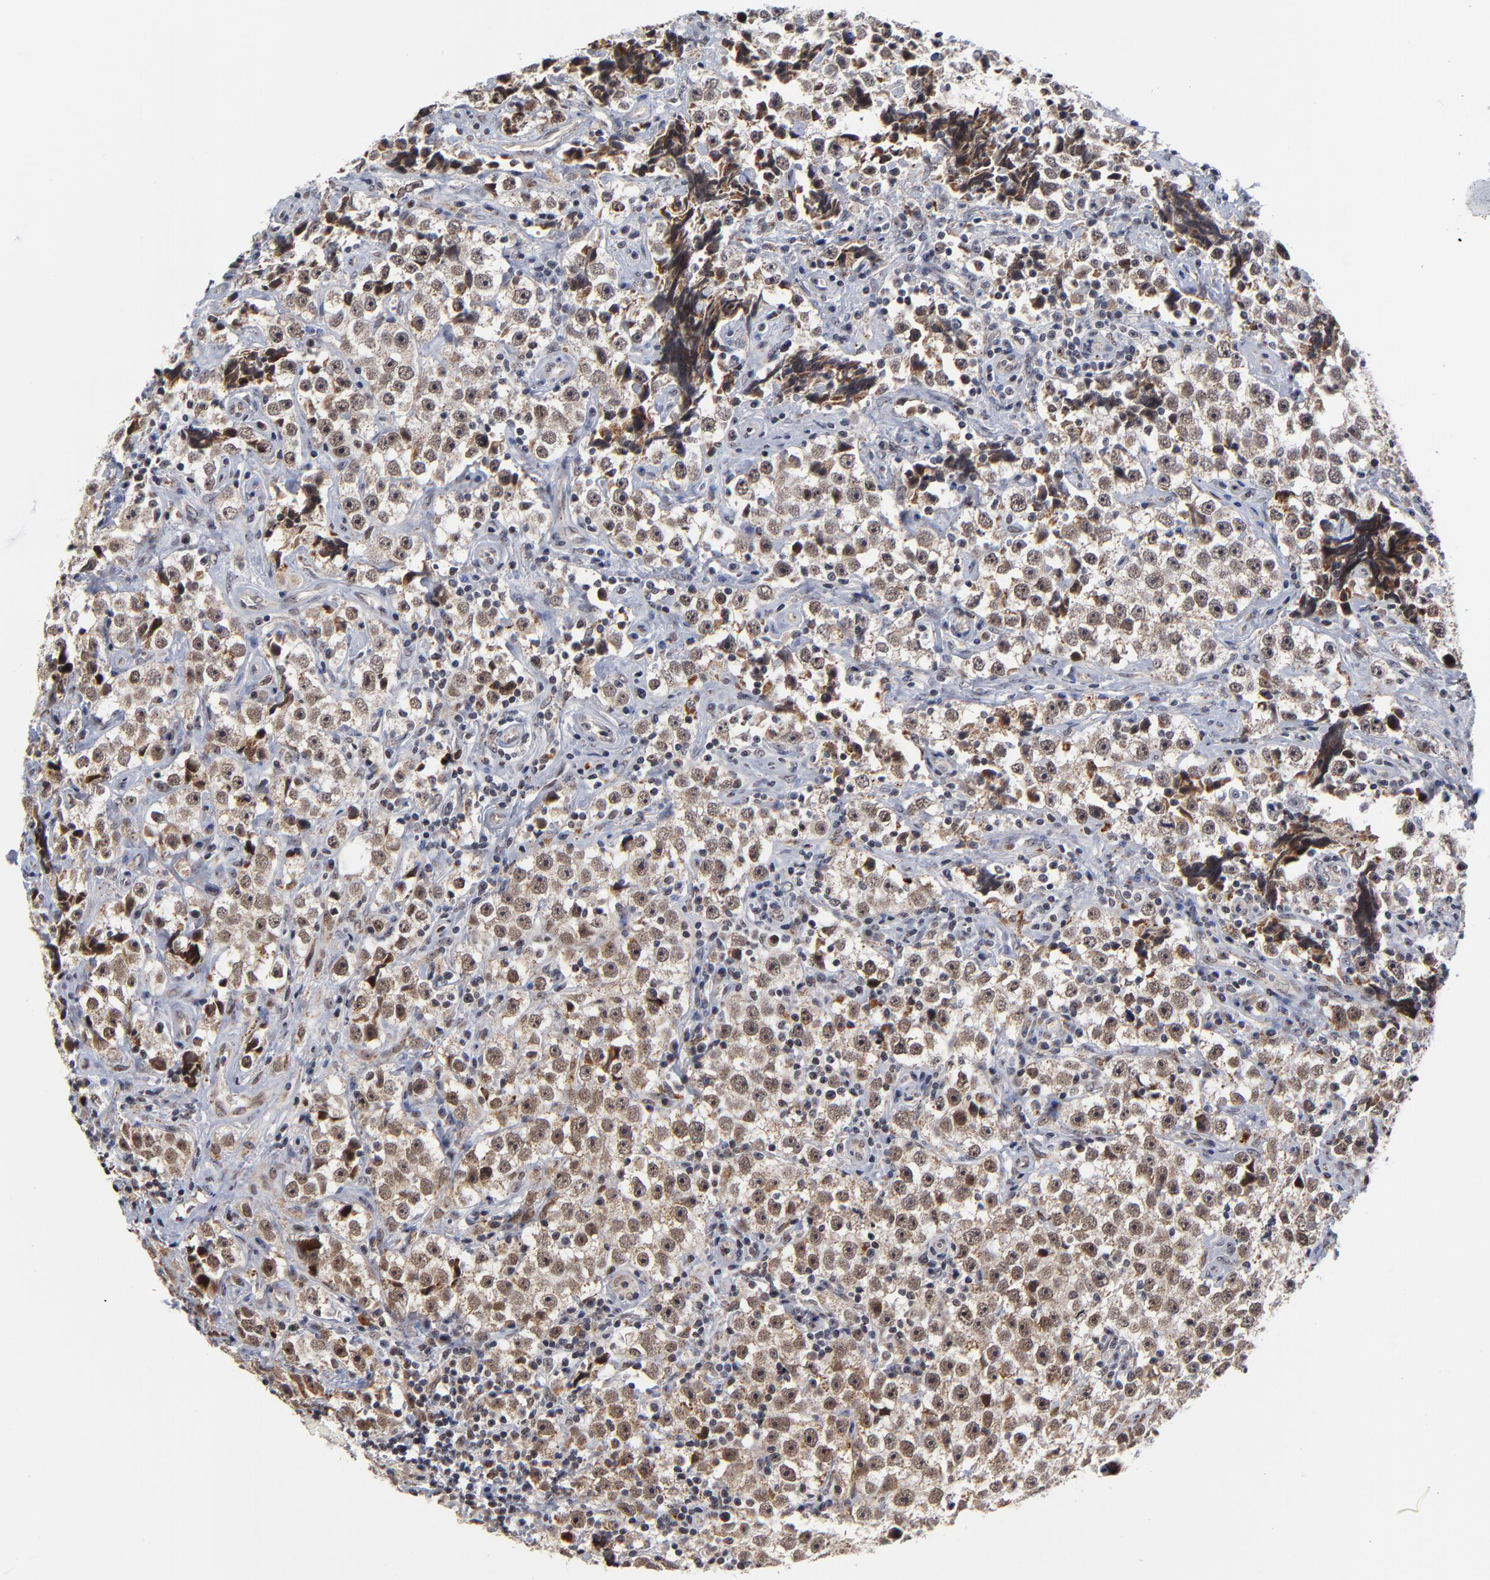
{"staining": {"intensity": "weak", "quantity": "25%-75%", "location": "nuclear"}, "tissue": "testis cancer", "cell_type": "Tumor cells", "image_type": "cancer", "snomed": [{"axis": "morphology", "description": "Seminoma, NOS"}, {"axis": "topography", "description": "Testis"}], "caption": "DAB (3,3'-diaminobenzidine) immunohistochemical staining of human testis cancer shows weak nuclear protein staining in approximately 25%-75% of tumor cells. (DAB (3,3'-diaminobenzidine) = brown stain, brightfield microscopy at high magnification).", "gene": "ZNF419", "patient": {"sex": "male", "age": 32}}